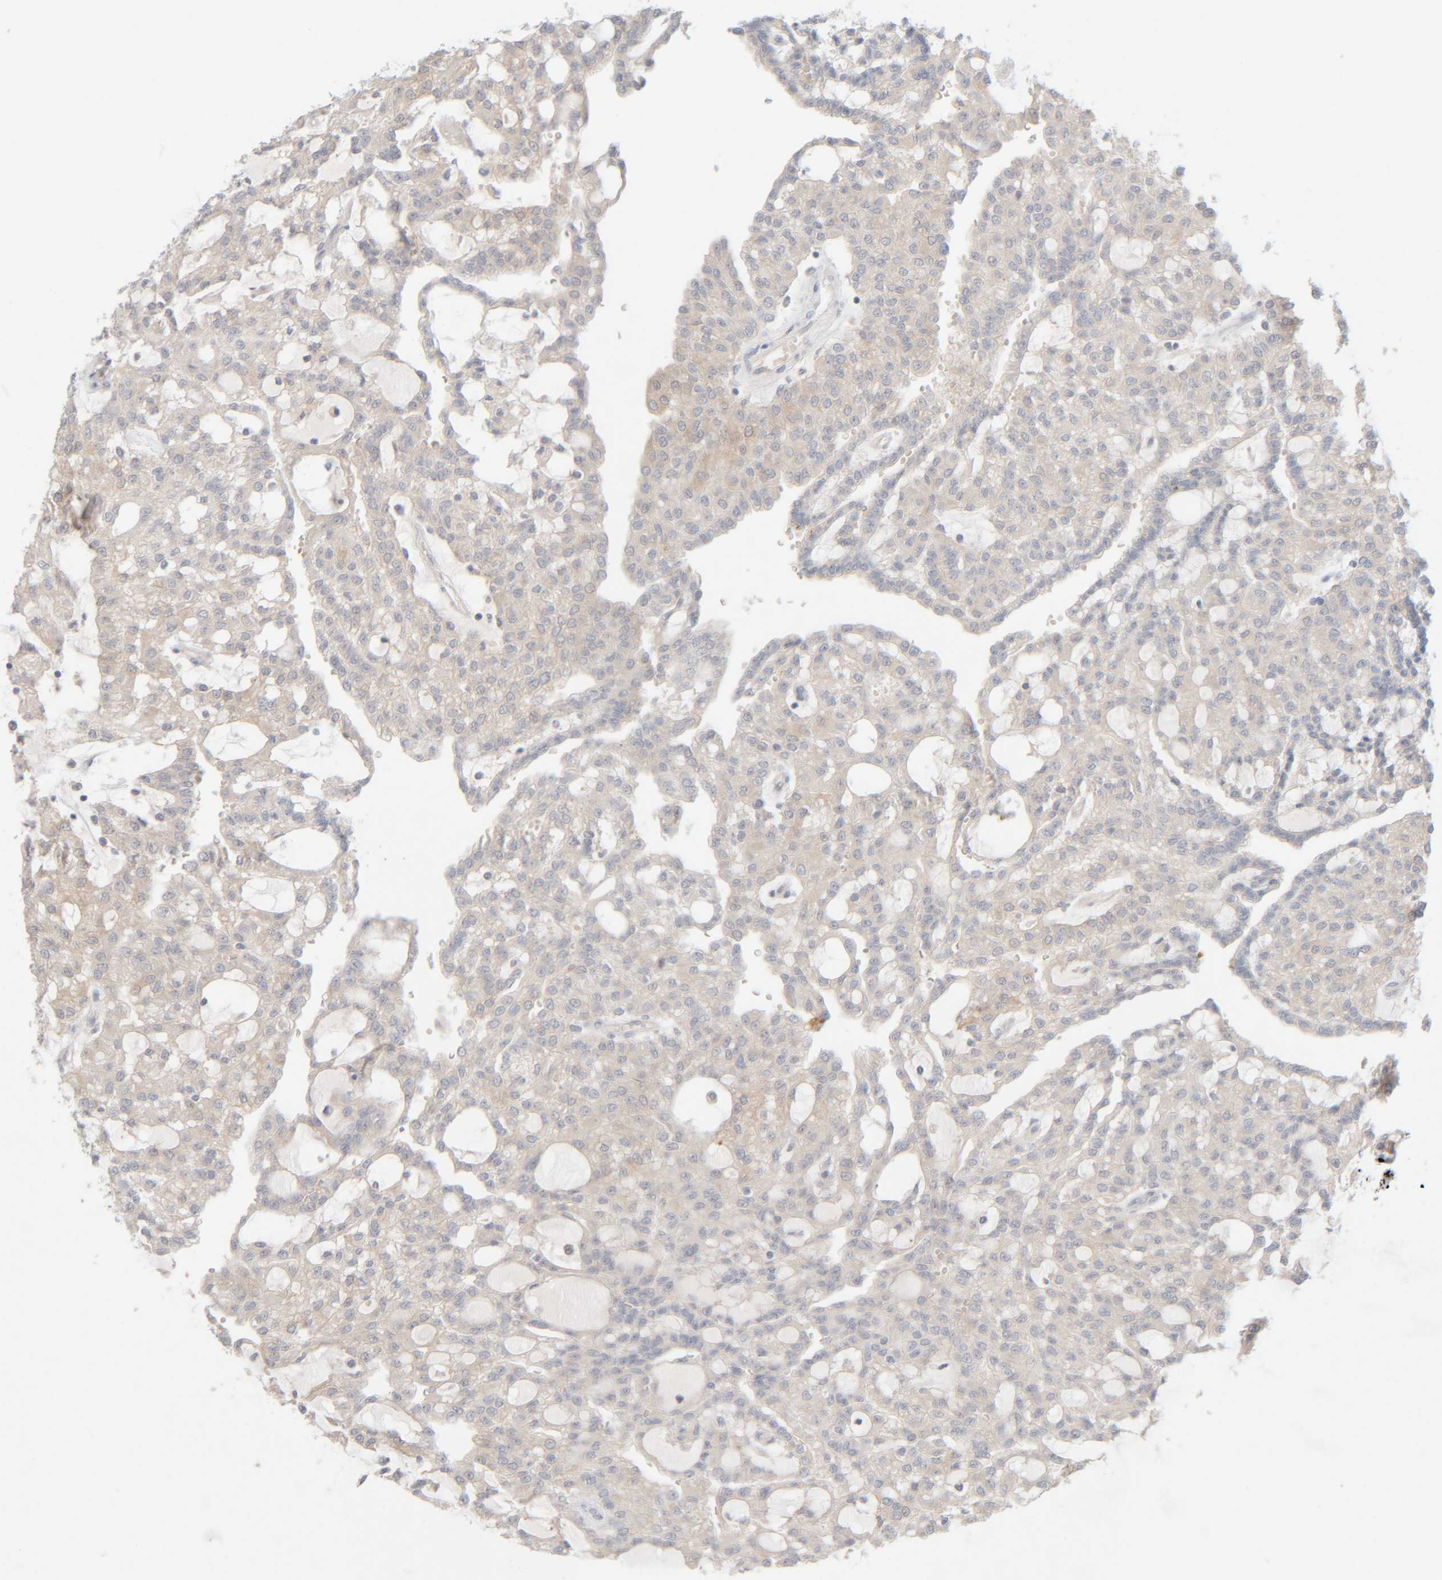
{"staining": {"intensity": "weak", "quantity": "25%-75%", "location": "cytoplasmic/membranous"}, "tissue": "renal cancer", "cell_type": "Tumor cells", "image_type": "cancer", "snomed": [{"axis": "morphology", "description": "Adenocarcinoma, NOS"}, {"axis": "topography", "description": "Kidney"}], "caption": "Immunohistochemistry of renal cancer (adenocarcinoma) displays low levels of weak cytoplasmic/membranous expression in about 25%-75% of tumor cells.", "gene": "CHKA", "patient": {"sex": "male", "age": 63}}